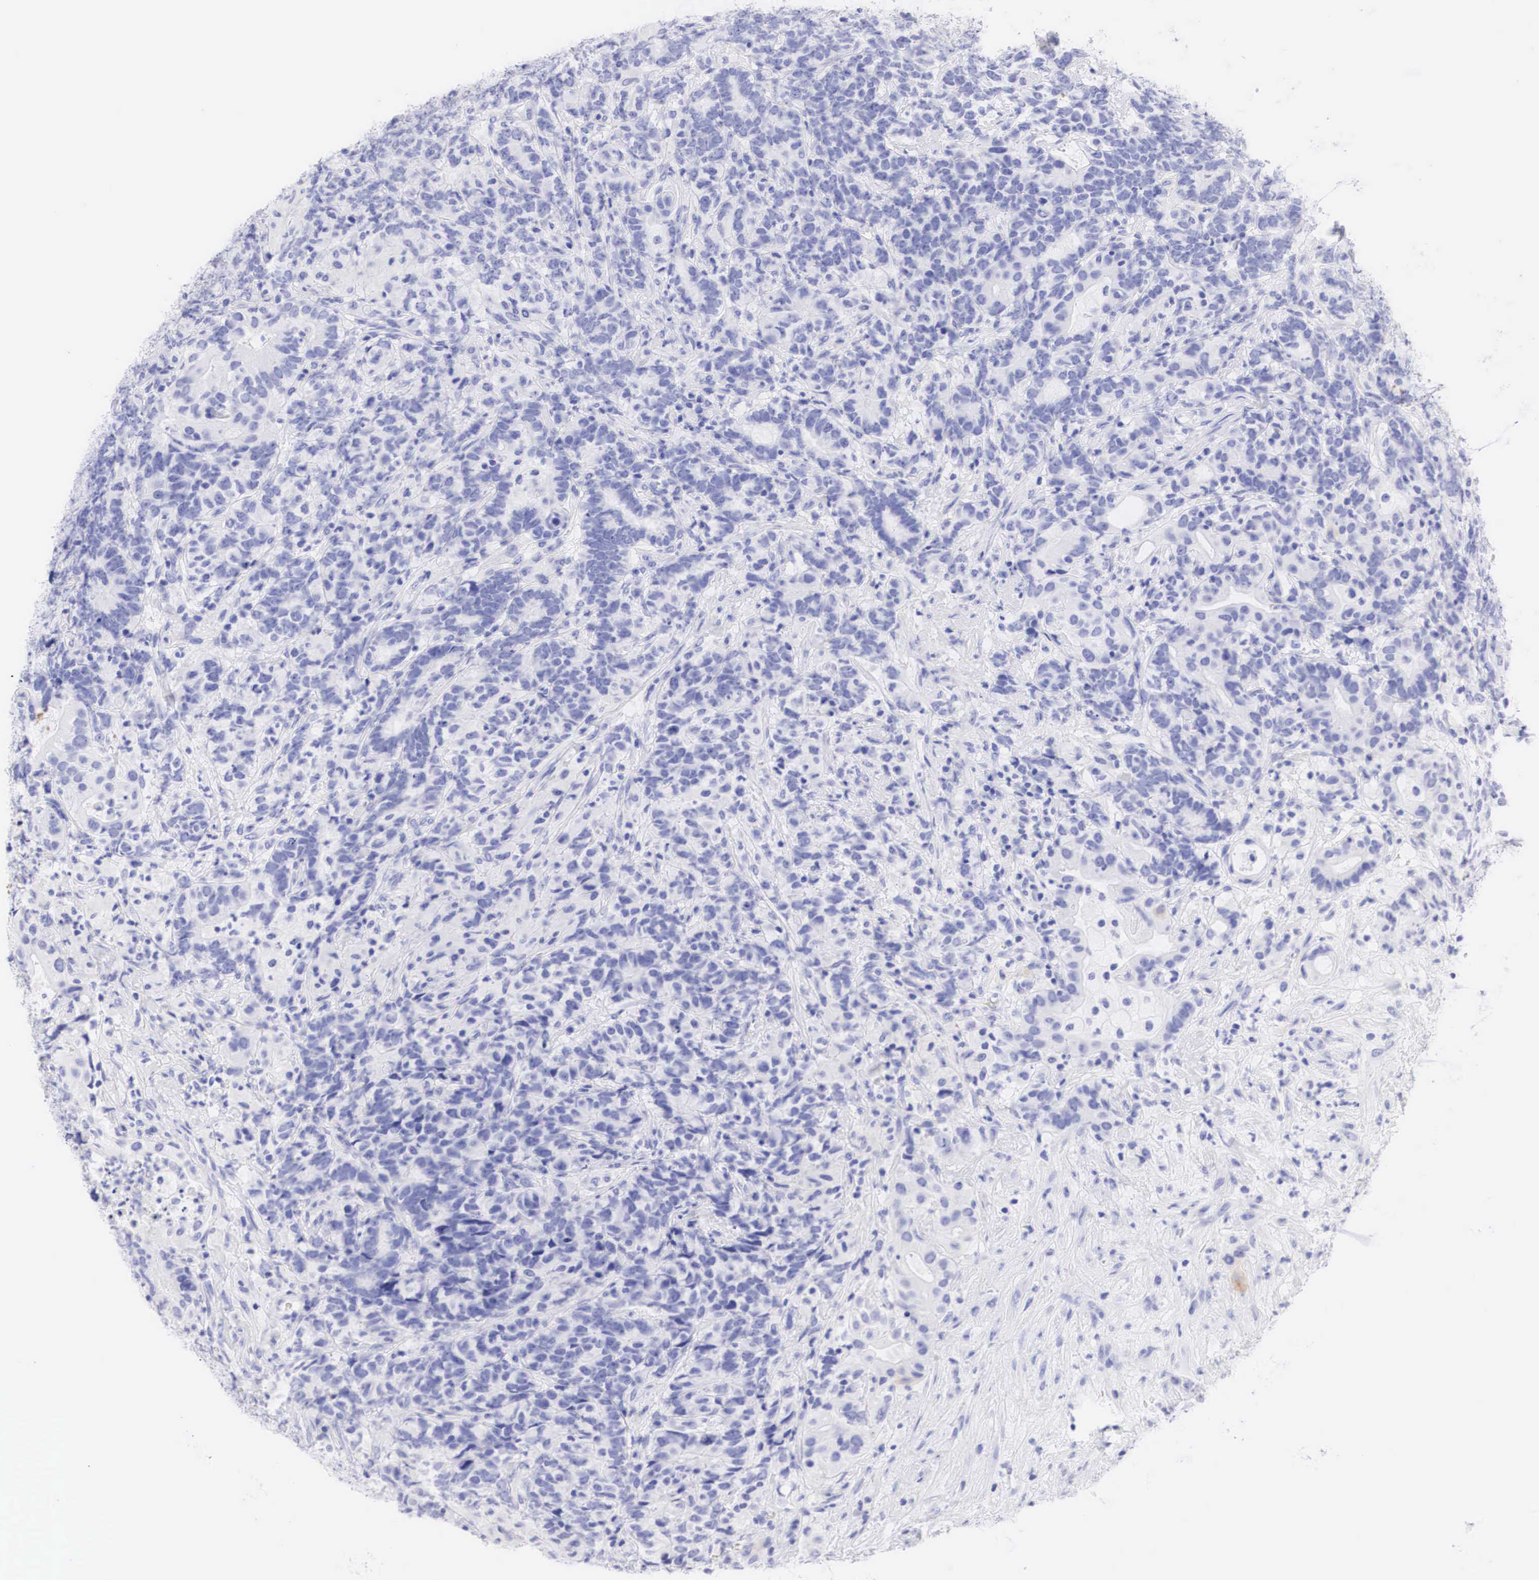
{"staining": {"intensity": "negative", "quantity": "none", "location": "none"}, "tissue": "testis cancer", "cell_type": "Tumor cells", "image_type": "cancer", "snomed": [{"axis": "morphology", "description": "Carcinoma, Embryonal, NOS"}, {"axis": "topography", "description": "Testis"}], "caption": "Immunohistochemistry (IHC) histopathology image of testis cancer (embryonal carcinoma) stained for a protein (brown), which reveals no expression in tumor cells.", "gene": "TYR", "patient": {"sex": "male", "age": 26}}